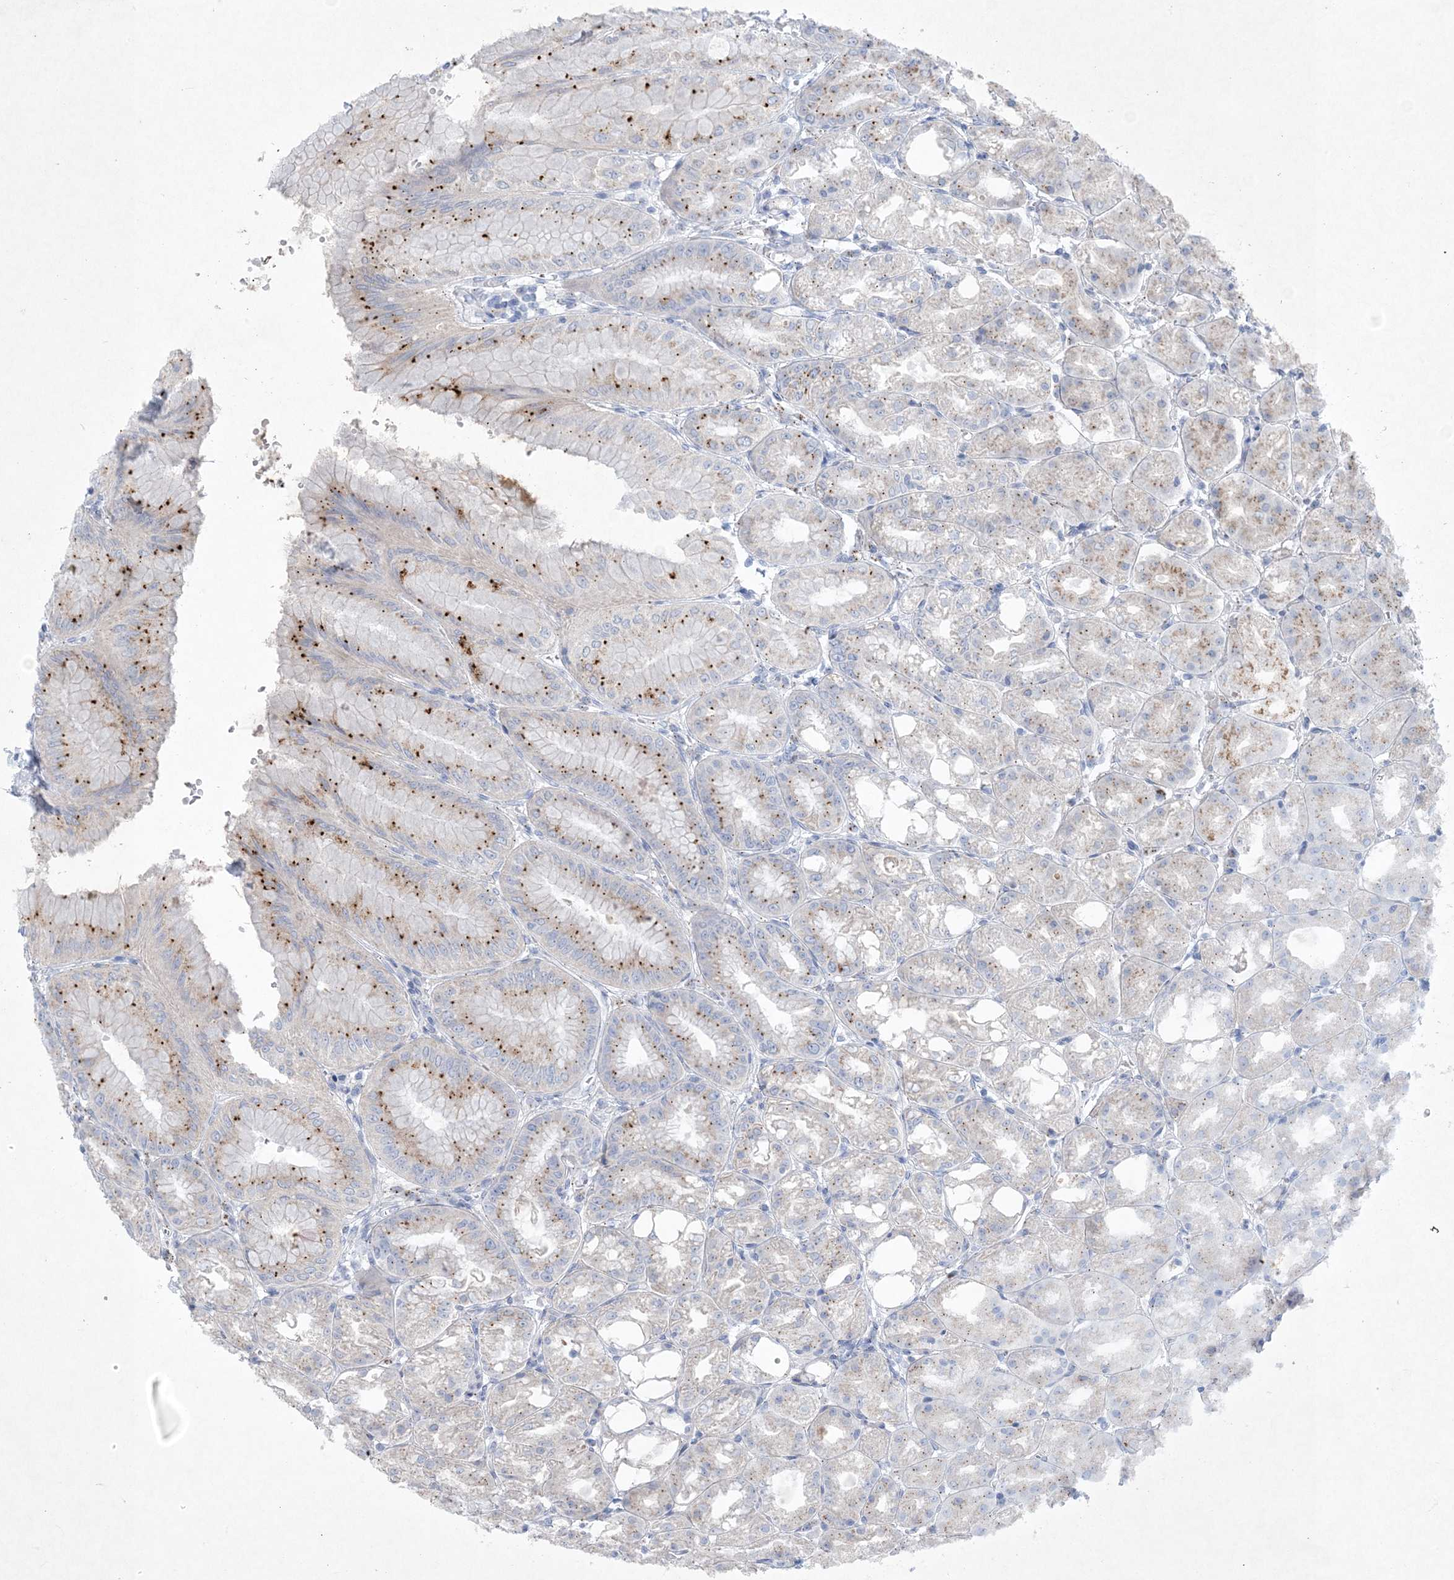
{"staining": {"intensity": "moderate", "quantity": "<25%", "location": "cytoplasmic/membranous"}, "tissue": "stomach", "cell_type": "Glandular cells", "image_type": "normal", "snomed": [{"axis": "morphology", "description": "Normal tissue, NOS"}, {"axis": "topography", "description": "Stomach, lower"}], "caption": "About <25% of glandular cells in unremarkable stomach exhibit moderate cytoplasmic/membranous protein positivity as visualized by brown immunohistochemical staining.", "gene": "GABRG1", "patient": {"sex": "male", "age": 71}}